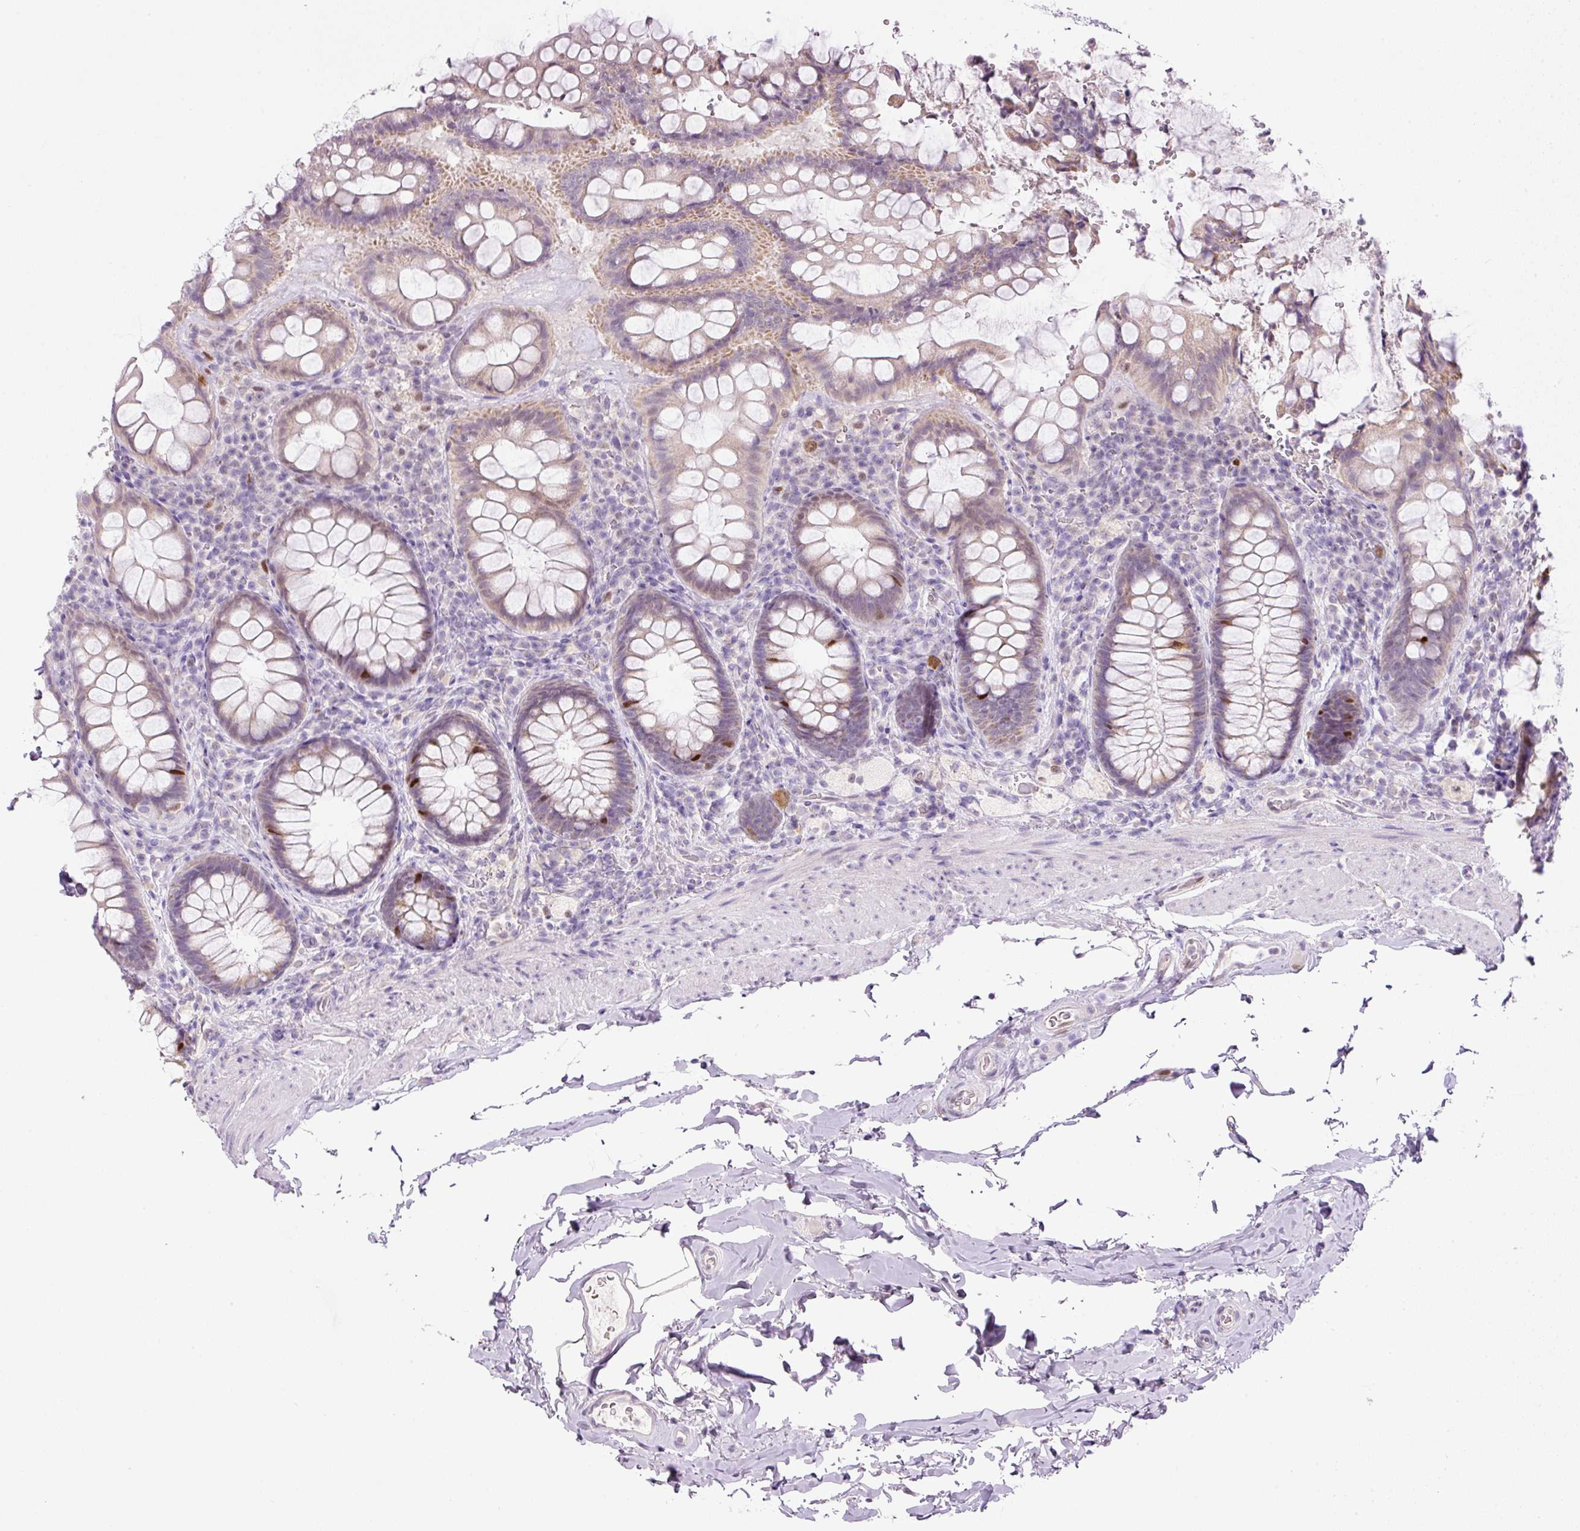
{"staining": {"intensity": "moderate", "quantity": "25%-75%", "location": "cytoplasmic/membranous,nuclear"}, "tissue": "rectum", "cell_type": "Glandular cells", "image_type": "normal", "snomed": [{"axis": "morphology", "description": "Normal tissue, NOS"}, {"axis": "topography", "description": "Rectum"}], "caption": "This photomicrograph reveals immunohistochemistry staining of normal human rectum, with medium moderate cytoplasmic/membranous,nuclear expression in about 25%-75% of glandular cells.", "gene": "KPNA2", "patient": {"sex": "female", "age": 69}}